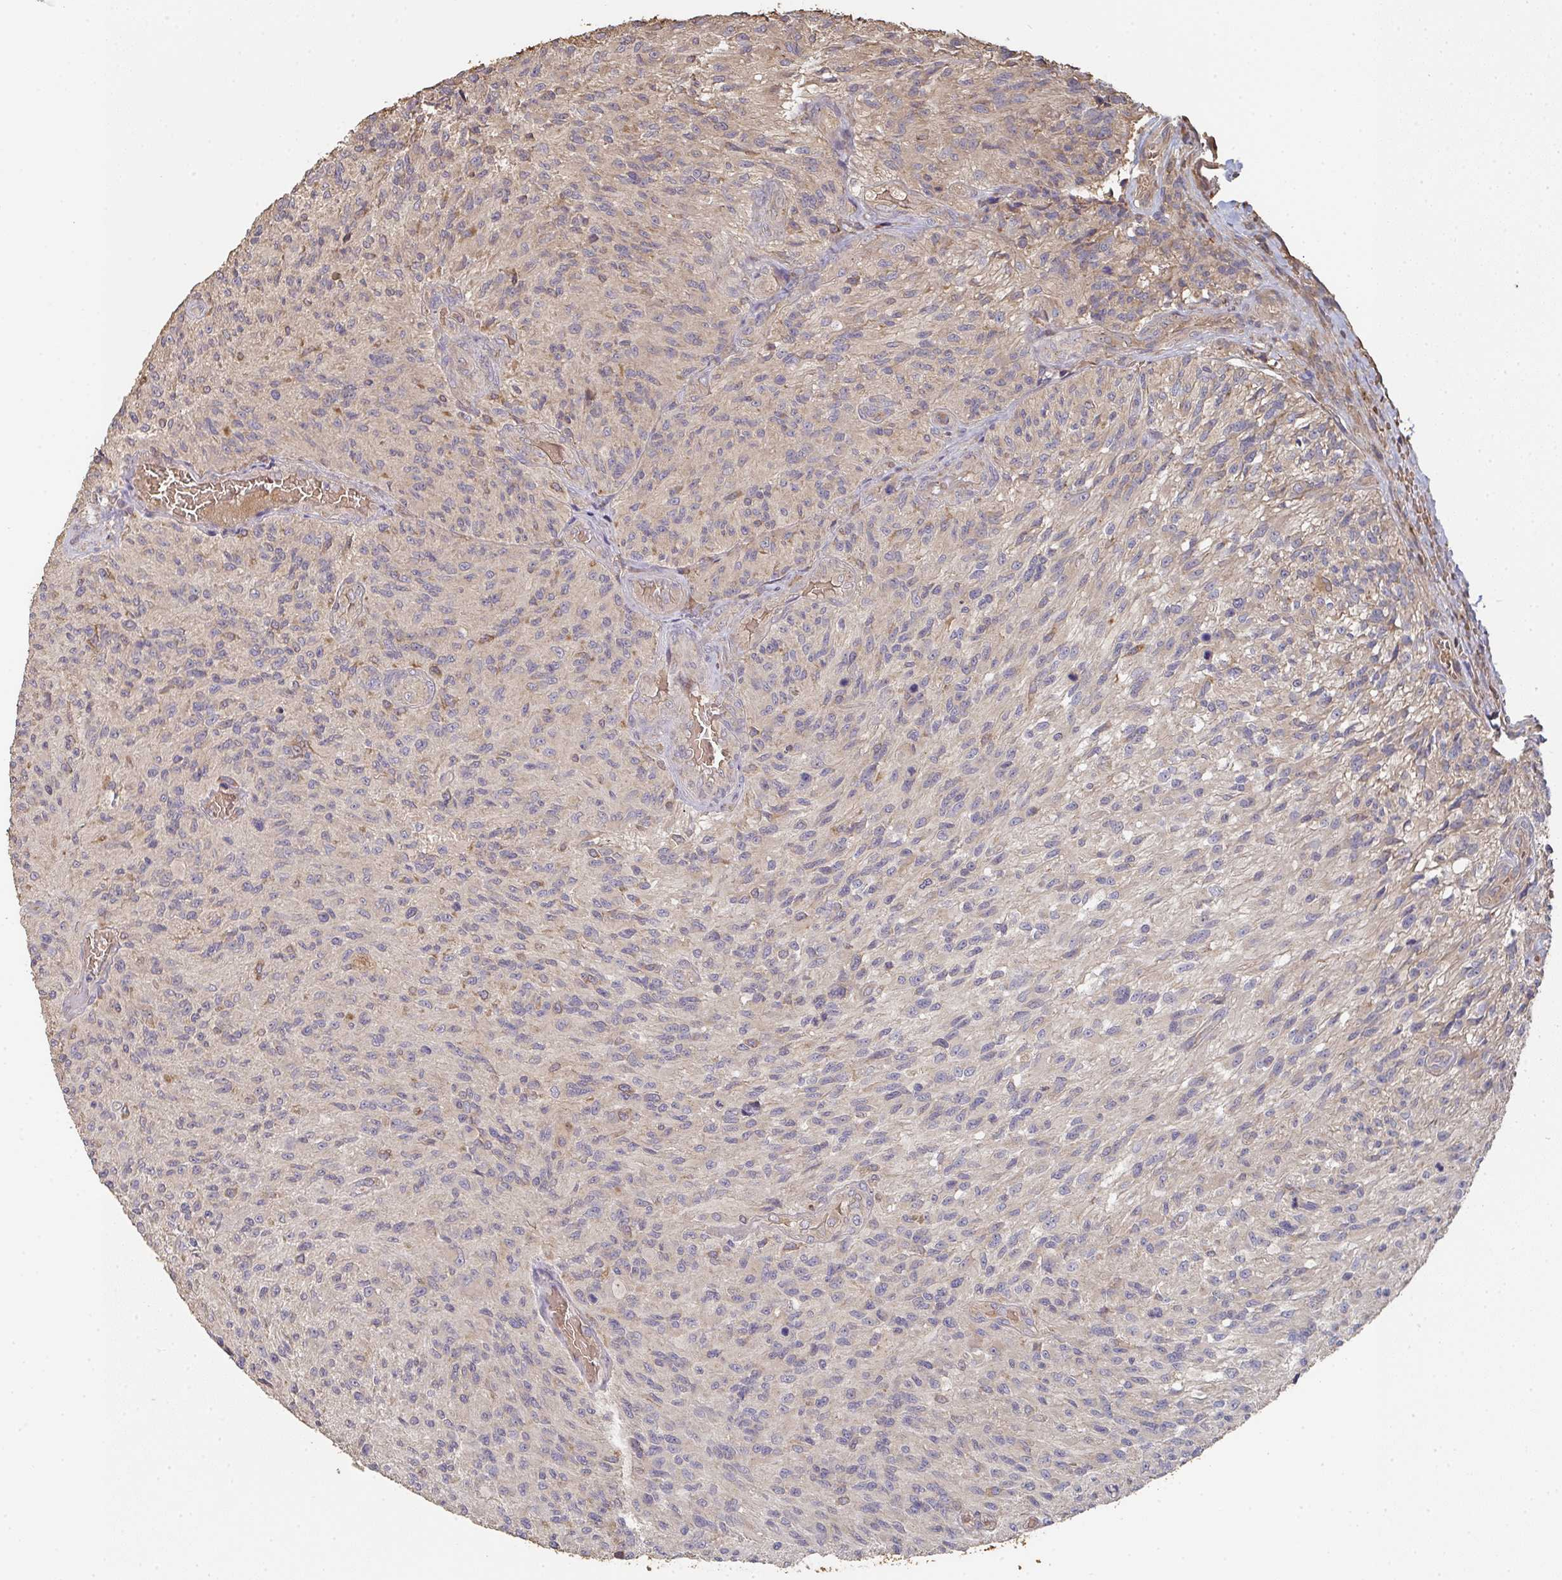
{"staining": {"intensity": "negative", "quantity": "none", "location": "none"}, "tissue": "glioma", "cell_type": "Tumor cells", "image_type": "cancer", "snomed": [{"axis": "morphology", "description": "Normal tissue, NOS"}, {"axis": "morphology", "description": "Glioma, malignant, High grade"}, {"axis": "topography", "description": "Cerebral cortex"}], "caption": "This is an IHC image of human high-grade glioma (malignant). There is no expression in tumor cells.", "gene": "POLG", "patient": {"sex": "male", "age": 56}}